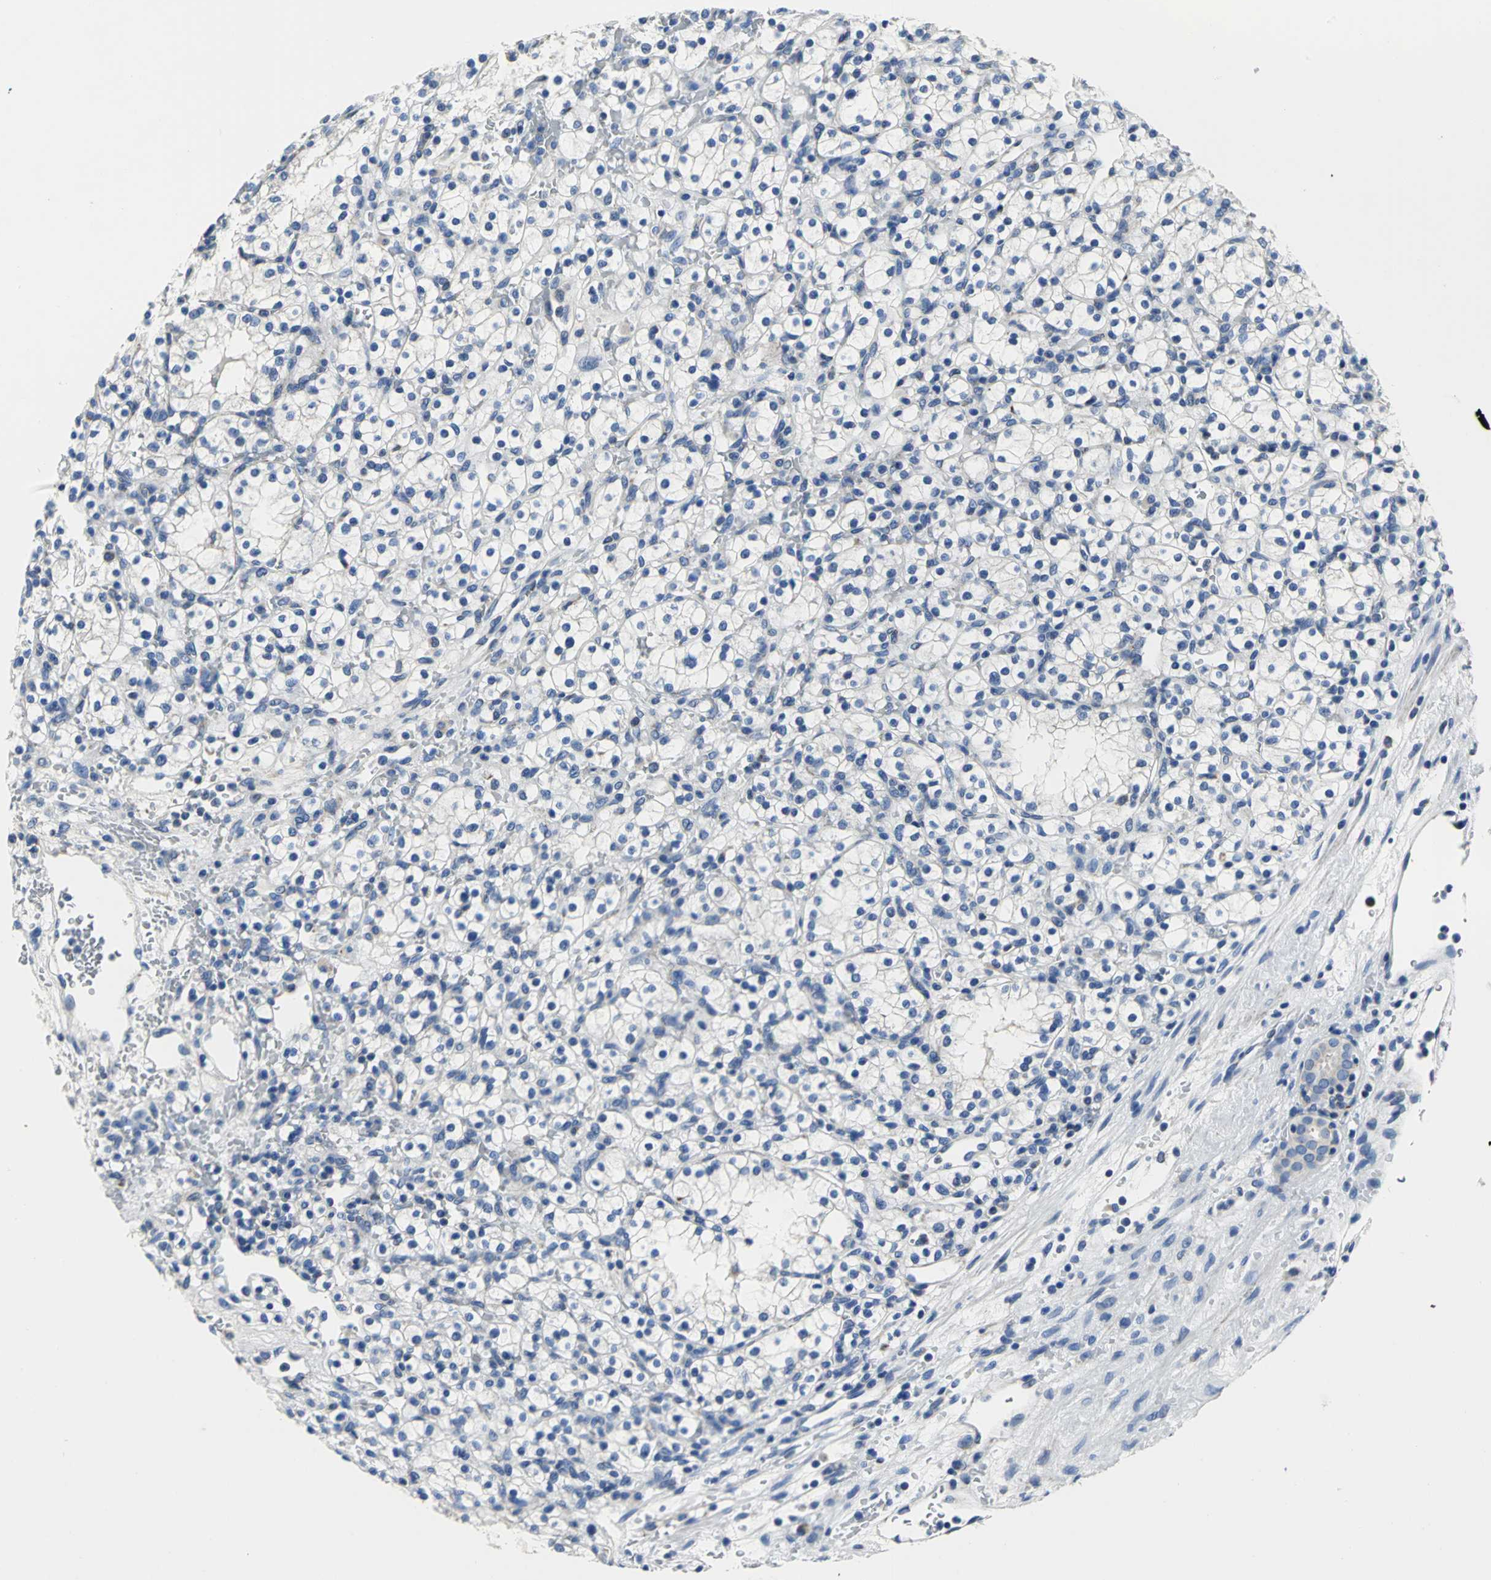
{"staining": {"intensity": "negative", "quantity": "none", "location": "none"}, "tissue": "renal cancer", "cell_type": "Tumor cells", "image_type": "cancer", "snomed": [{"axis": "morphology", "description": "Normal tissue, NOS"}, {"axis": "morphology", "description": "Adenocarcinoma, NOS"}, {"axis": "topography", "description": "Kidney"}], "caption": "Renal cancer was stained to show a protein in brown. There is no significant positivity in tumor cells.", "gene": "IFI6", "patient": {"sex": "female", "age": 55}}